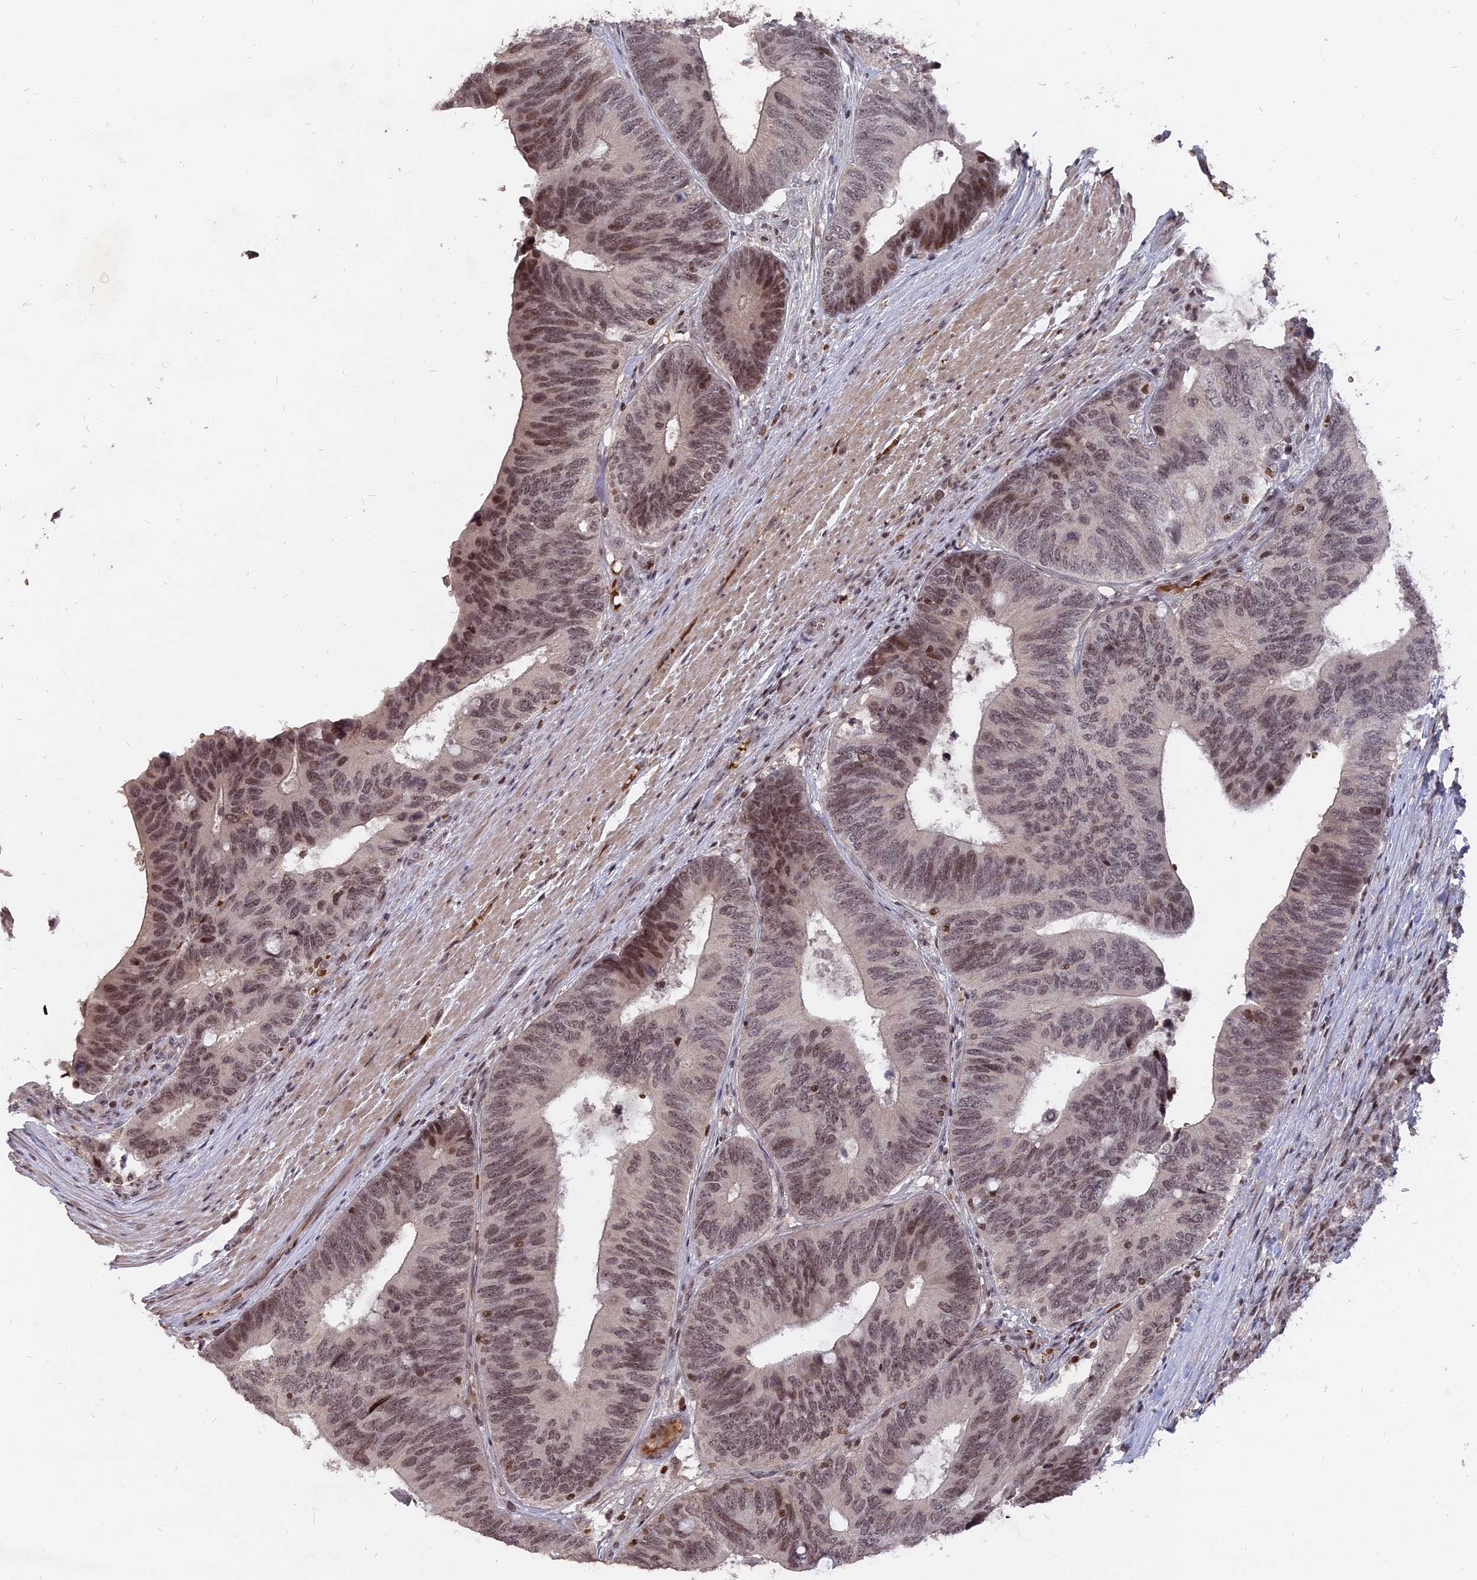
{"staining": {"intensity": "moderate", "quantity": ">75%", "location": "nuclear"}, "tissue": "colorectal cancer", "cell_type": "Tumor cells", "image_type": "cancer", "snomed": [{"axis": "morphology", "description": "Adenocarcinoma, NOS"}, {"axis": "topography", "description": "Colon"}], "caption": "A photomicrograph of colorectal cancer (adenocarcinoma) stained for a protein shows moderate nuclear brown staining in tumor cells.", "gene": "NR1H3", "patient": {"sex": "male", "age": 87}}